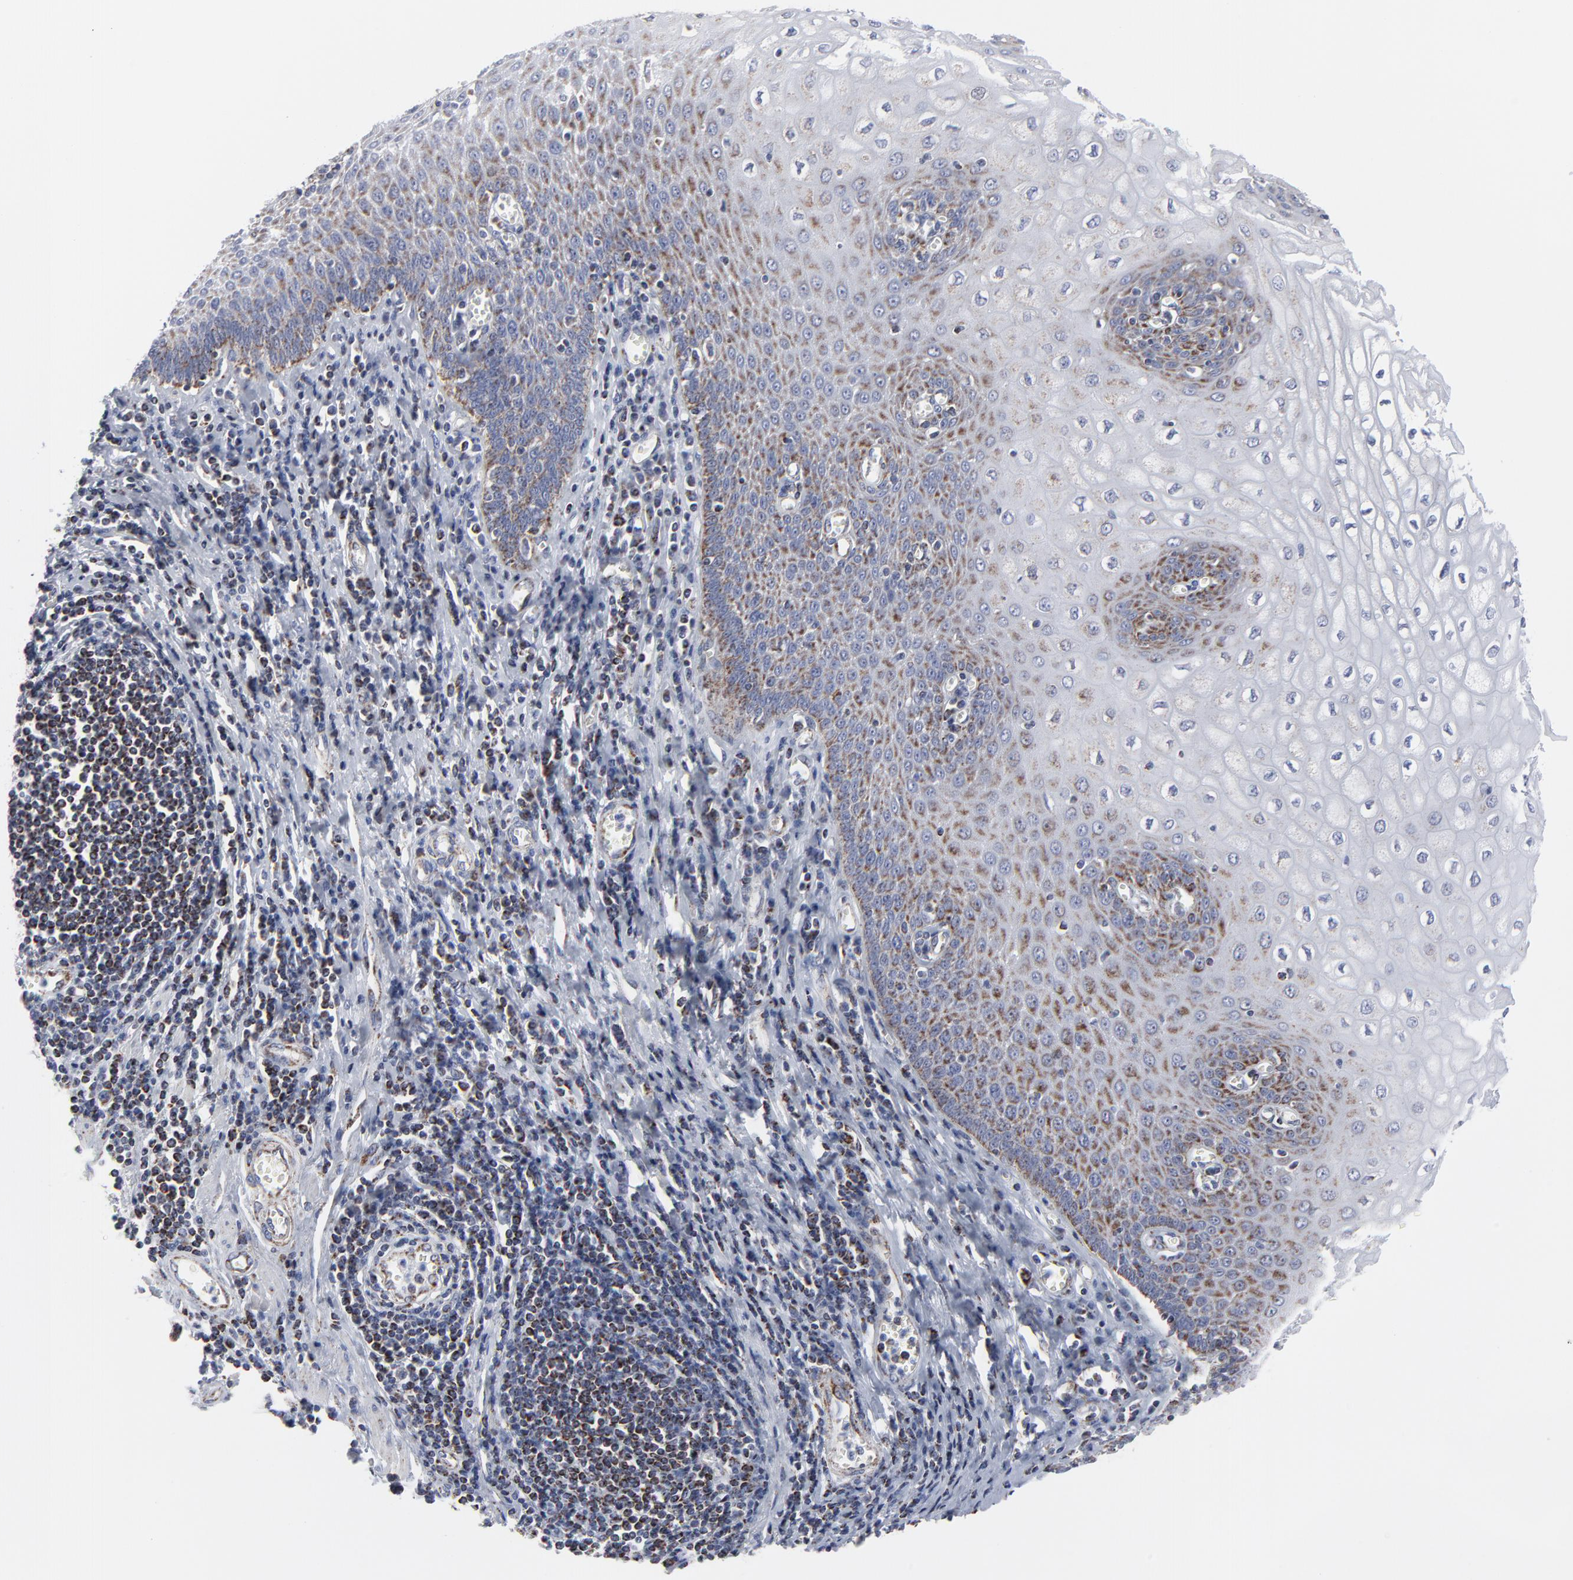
{"staining": {"intensity": "moderate", "quantity": "<25%", "location": "cytoplasmic/membranous"}, "tissue": "esophagus", "cell_type": "Squamous epithelial cells", "image_type": "normal", "snomed": [{"axis": "morphology", "description": "Normal tissue, NOS"}, {"axis": "morphology", "description": "Squamous cell carcinoma, NOS"}, {"axis": "topography", "description": "Esophagus"}], "caption": "Human esophagus stained with a brown dye displays moderate cytoplasmic/membranous positive staining in approximately <25% of squamous epithelial cells.", "gene": "TXNRD2", "patient": {"sex": "male", "age": 65}}